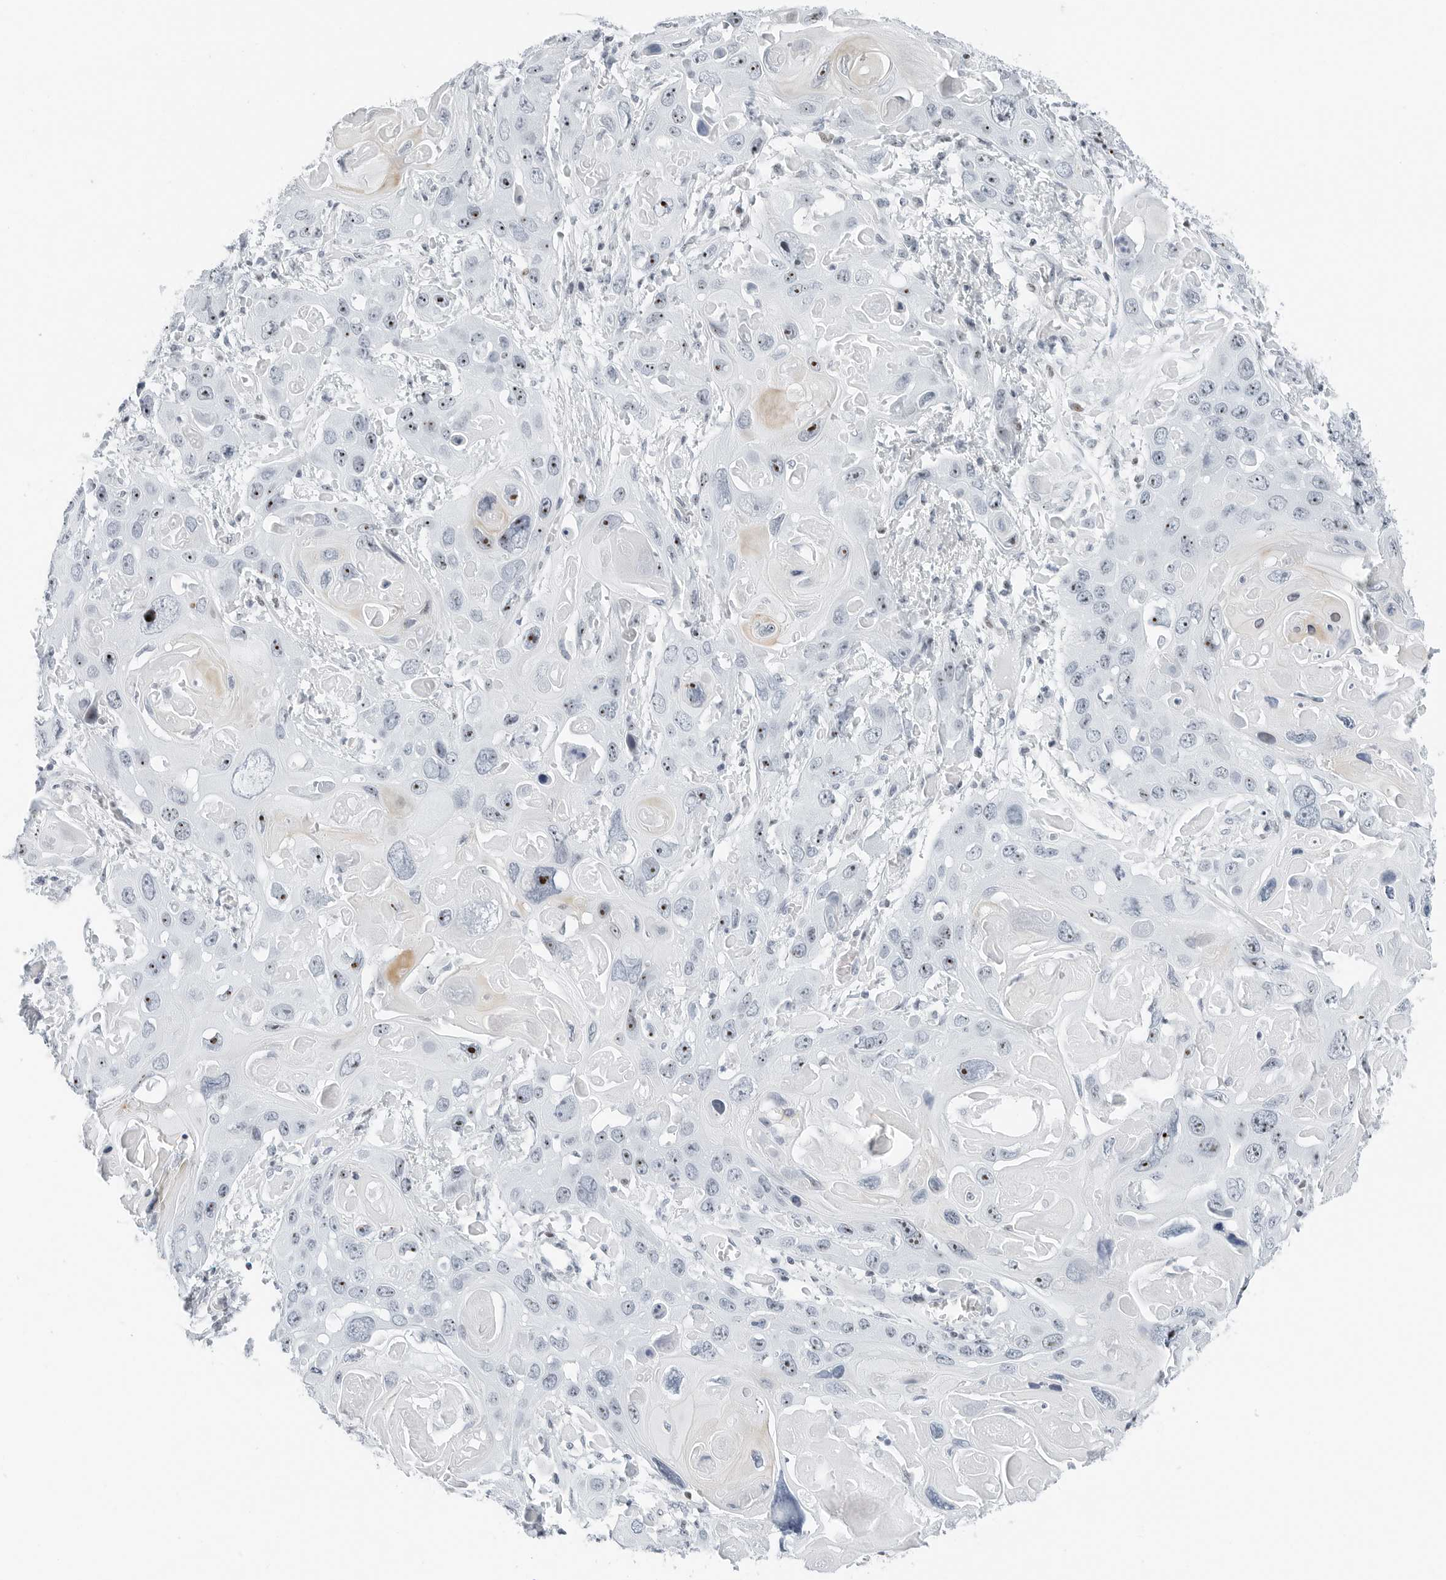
{"staining": {"intensity": "moderate", "quantity": "25%-75%", "location": "nuclear"}, "tissue": "skin cancer", "cell_type": "Tumor cells", "image_type": "cancer", "snomed": [{"axis": "morphology", "description": "Squamous cell carcinoma, NOS"}, {"axis": "topography", "description": "Skin"}], "caption": "Immunohistochemical staining of human skin cancer (squamous cell carcinoma) displays moderate nuclear protein positivity in about 25%-75% of tumor cells. The staining was performed using DAB (3,3'-diaminobenzidine), with brown indicating positive protein expression. Nuclei are stained blue with hematoxylin.", "gene": "NTMT2", "patient": {"sex": "male", "age": 55}}